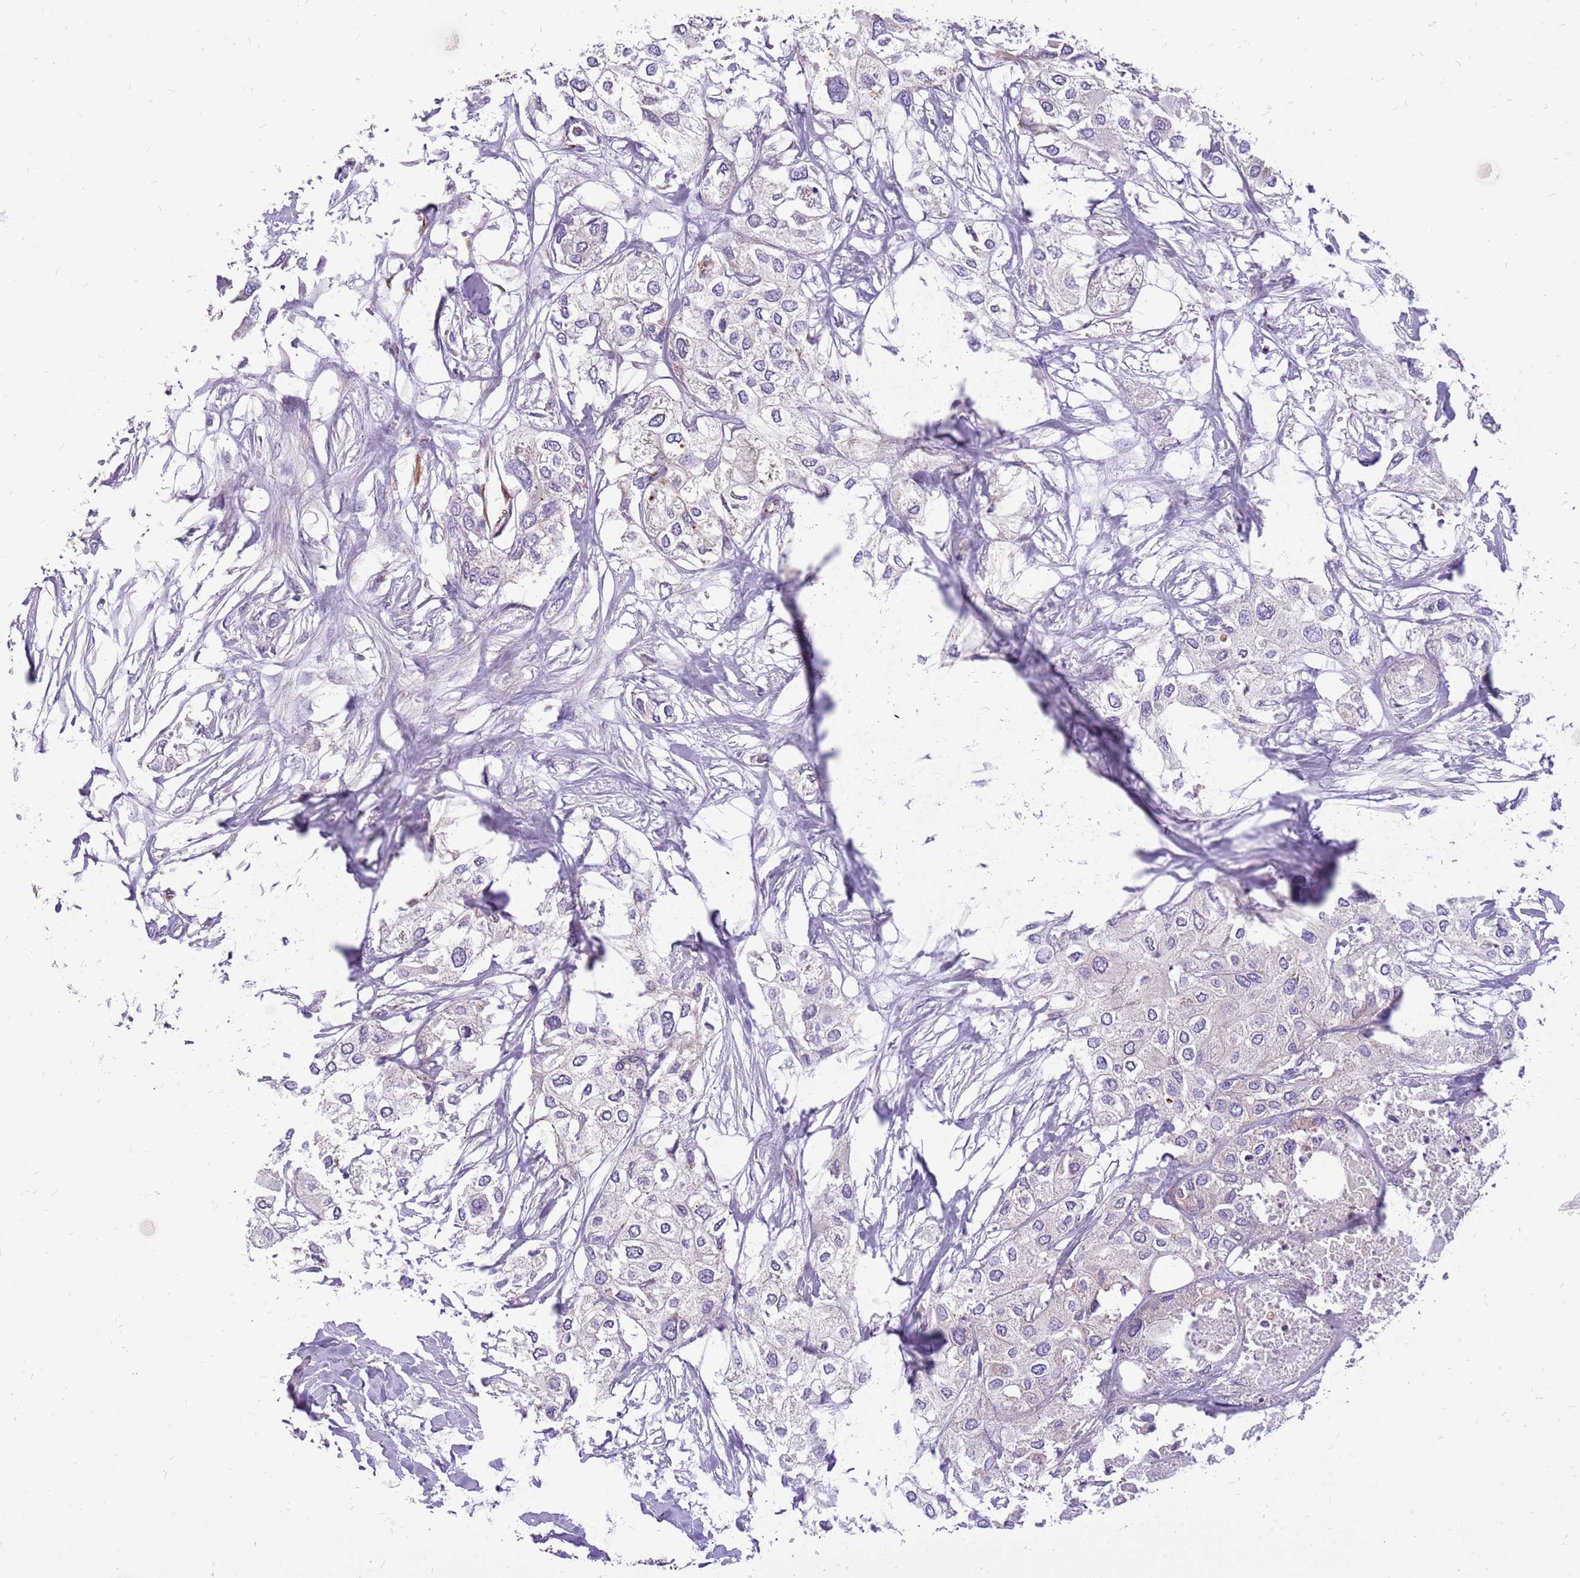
{"staining": {"intensity": "negative", "quantity": "none", "location": "none"}, "tissue": "urothelial cancer", "cell_type": "Tumor cells", "image_type": "cancer", "snomed": [{"axis": "morphology", "description": "Urothelial carcinoma, High grade"}, {"axis": "topography", "description": "Urinary bladder"}], "caption": "An IHC image of high-grade urothelial carcinoma is shown. There is no staining in tumor cells of high-grade urothelial carcinoma. (DAB (3,3'-diaminobenzidine) immunohistochemistry, high magnification).", "gene": "WDR90", "patient": {"sex": "male", "age": 64}}